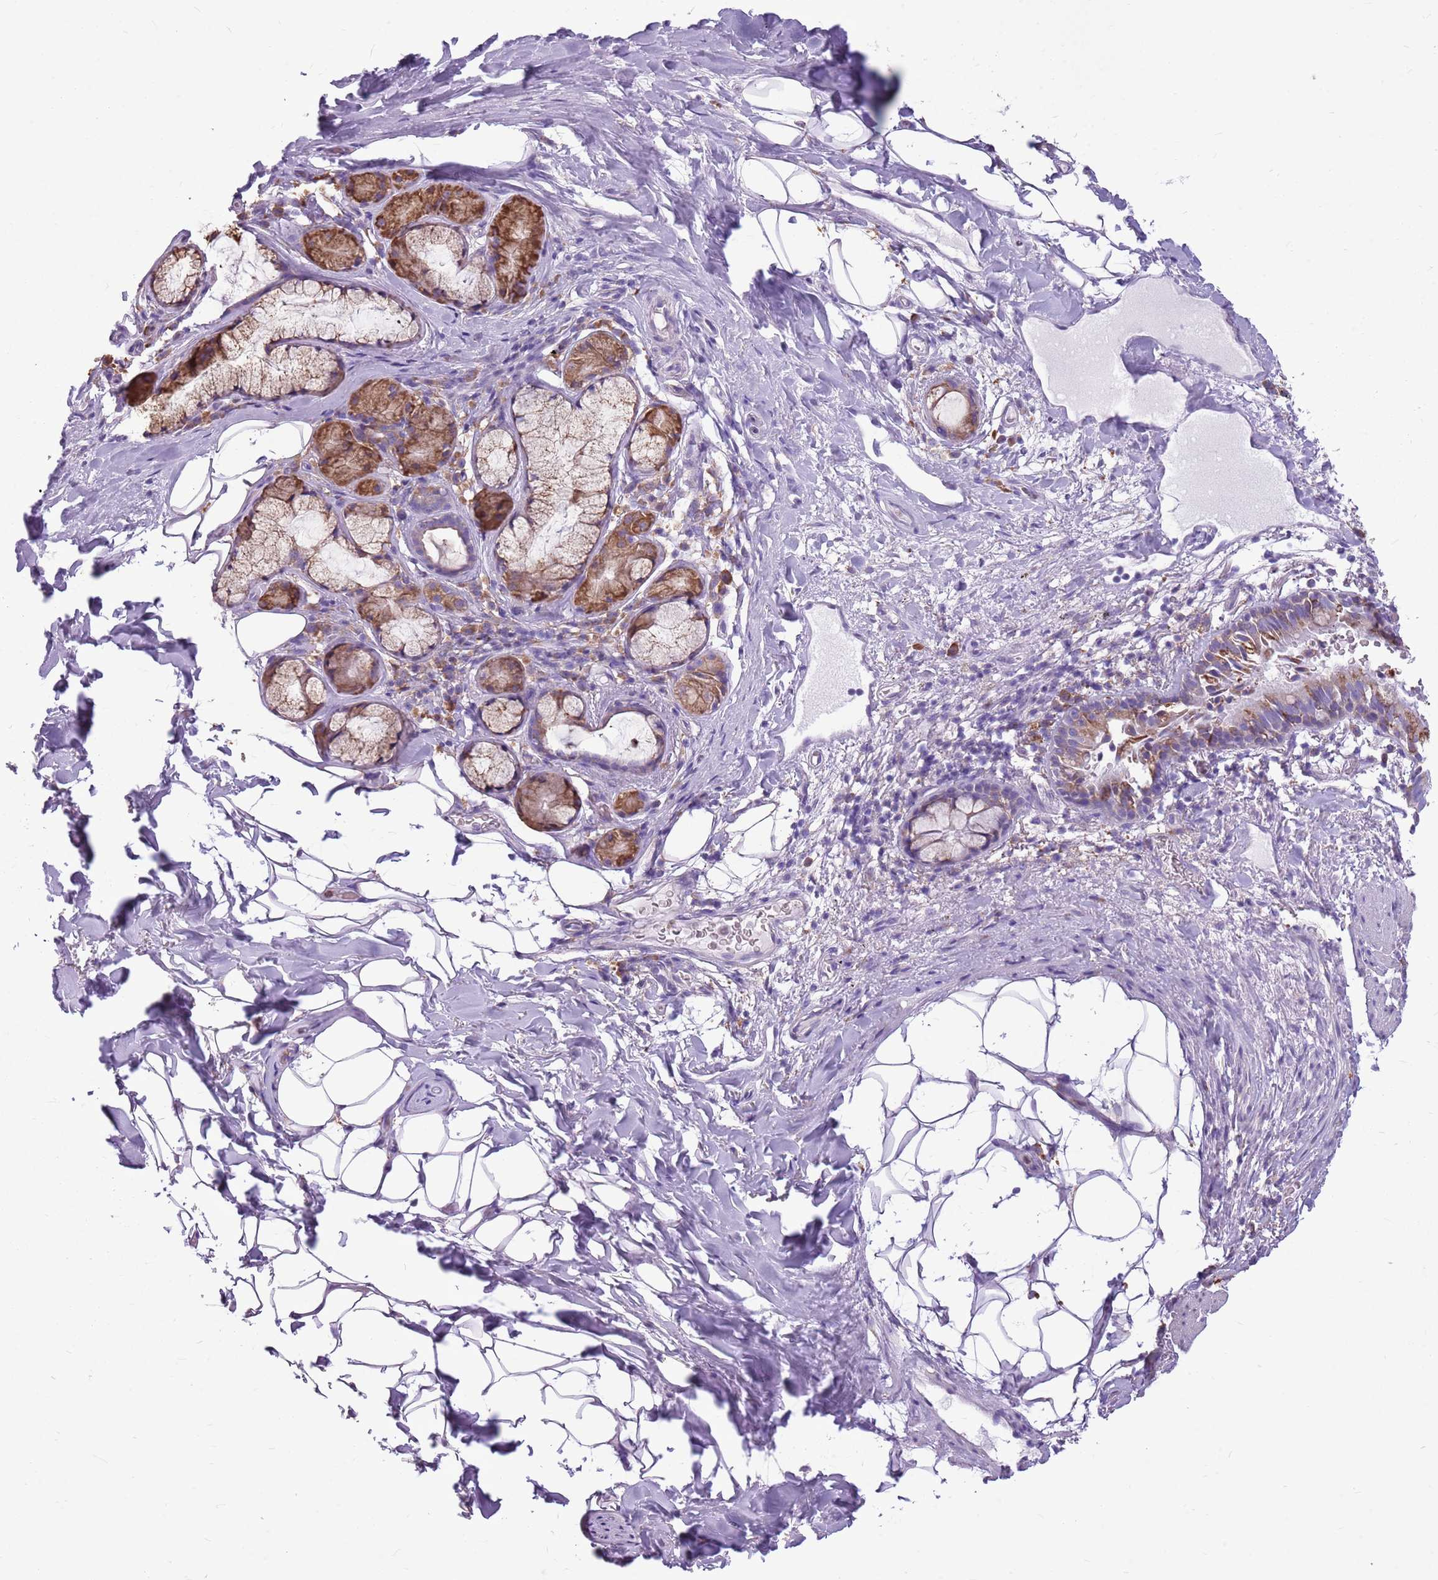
{"staining": {"intensity": "weak", "quantity": "25%-75%", "location": "cytoplasmic/membranous"}, "tissue": "bronchus", "cell_type": "Respiratory epithelial cells", "image_type": "normal", "snomed": [{"axis": "morphology", "description": "Normal tissue, NOS"}, {"axis": "topography", "description": "Cartilage tissue"}], "caption": "Weak cytoplasmic/membranous positivity for a protein is seen in about 25%-75% of respiratory epithelial cells of benign bronchus using IHC.", "gene": "KCTD19", "patient": {"sex": "male", "age": 63}}